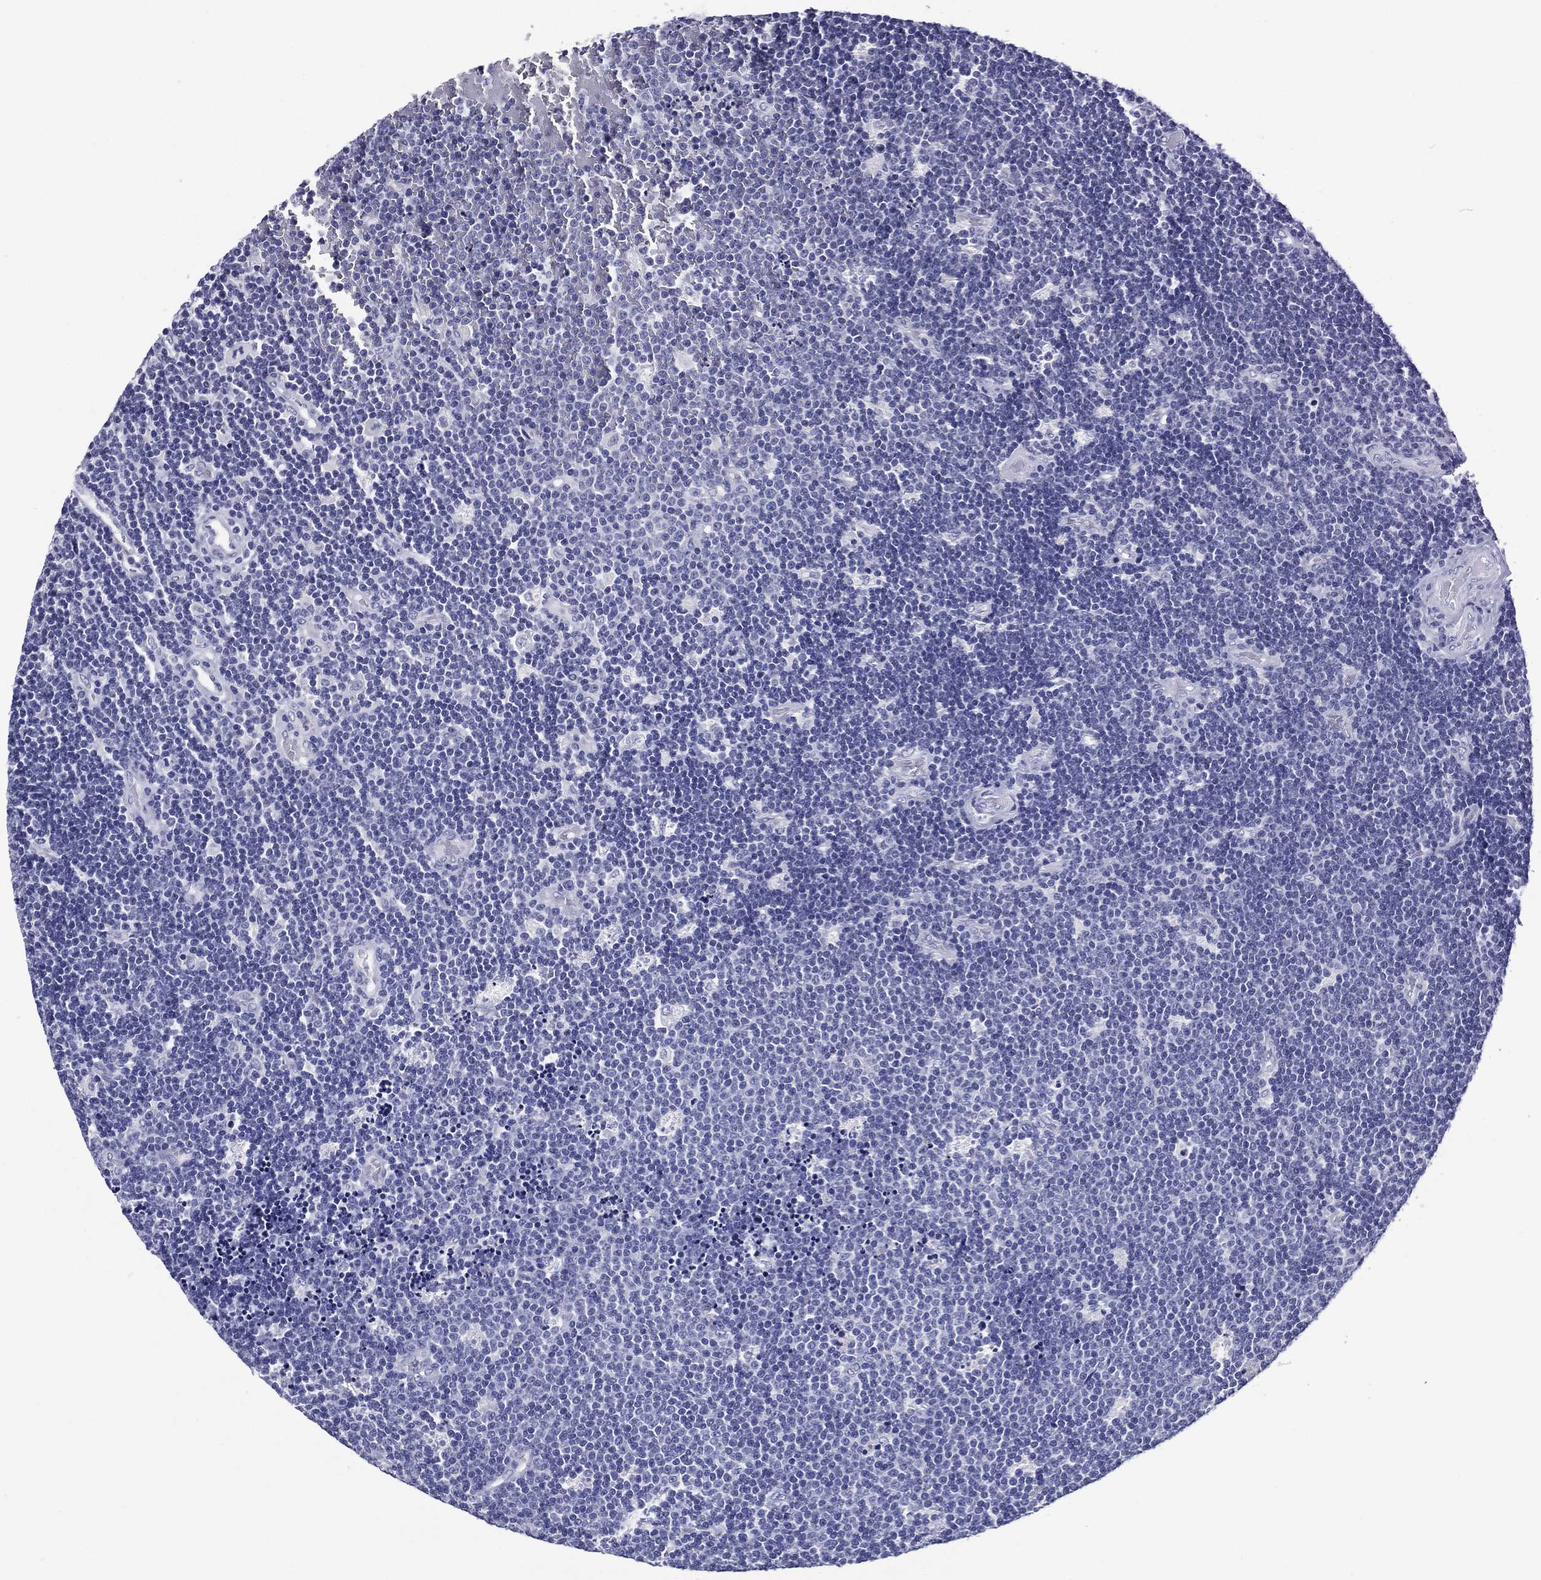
{"staining": {"intensity": "negative", "quantity": "none", "location": "none"}, "tissue": "lymphoma", "cell_type": "Tumor cells", "image_type": "cancer", "snomed": [{"axis": "morphology", "description": "Malignant lymphoma, non-Hodgkin's type, Low grade"}, {"axis": "topography", "description": "Brain"}], "caption": "High power microscopy image of an immunohistochemistry image of lymphoma, revealing no significant positivity in tumor cells.", "gene": "ACE2", "patient": {"sex": "female", "age": 66}}